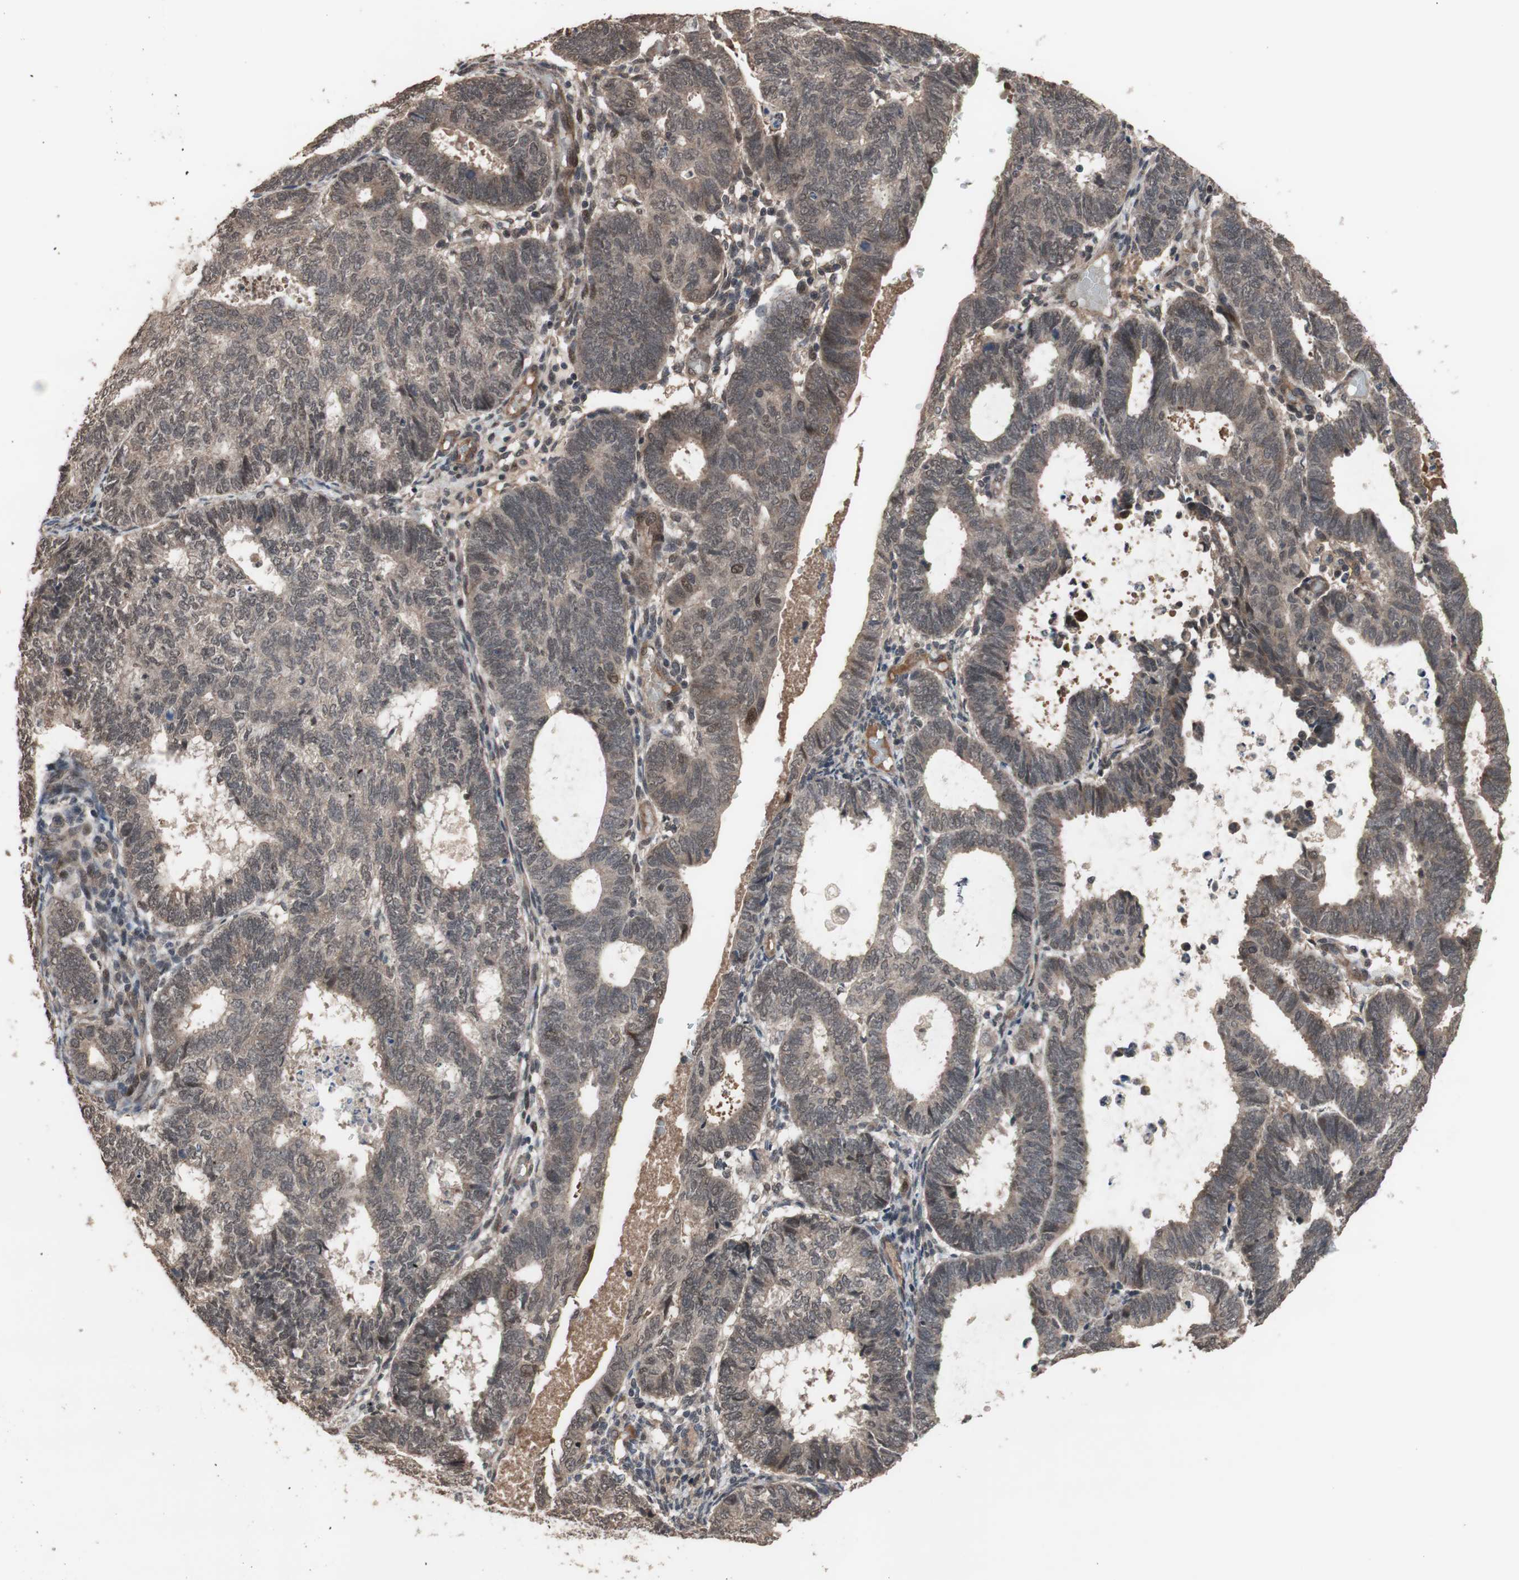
{"staining": {"intensity": "moderate", "quantity": ">75%", "location": "cytoplasmic/membranous"}, "tissue": "endometrial cancer", "cell_type": "Tumor cells", "image_type": "cancer", "snomed": [{"axis": "morphology", "description": "Adenocarcinoma, NOS"}, {"axis": "topography", "description": "Uterus"}], "caption": "There is medium levels of moderate cytoplasmic/membranous positivity in tumor cells of adenocarcinoma (endometrial), as demonstrated by immunohistochemical staining (brown color).", "gene": "KANSL1", "patient": {"sex": "female", "age": 60}}